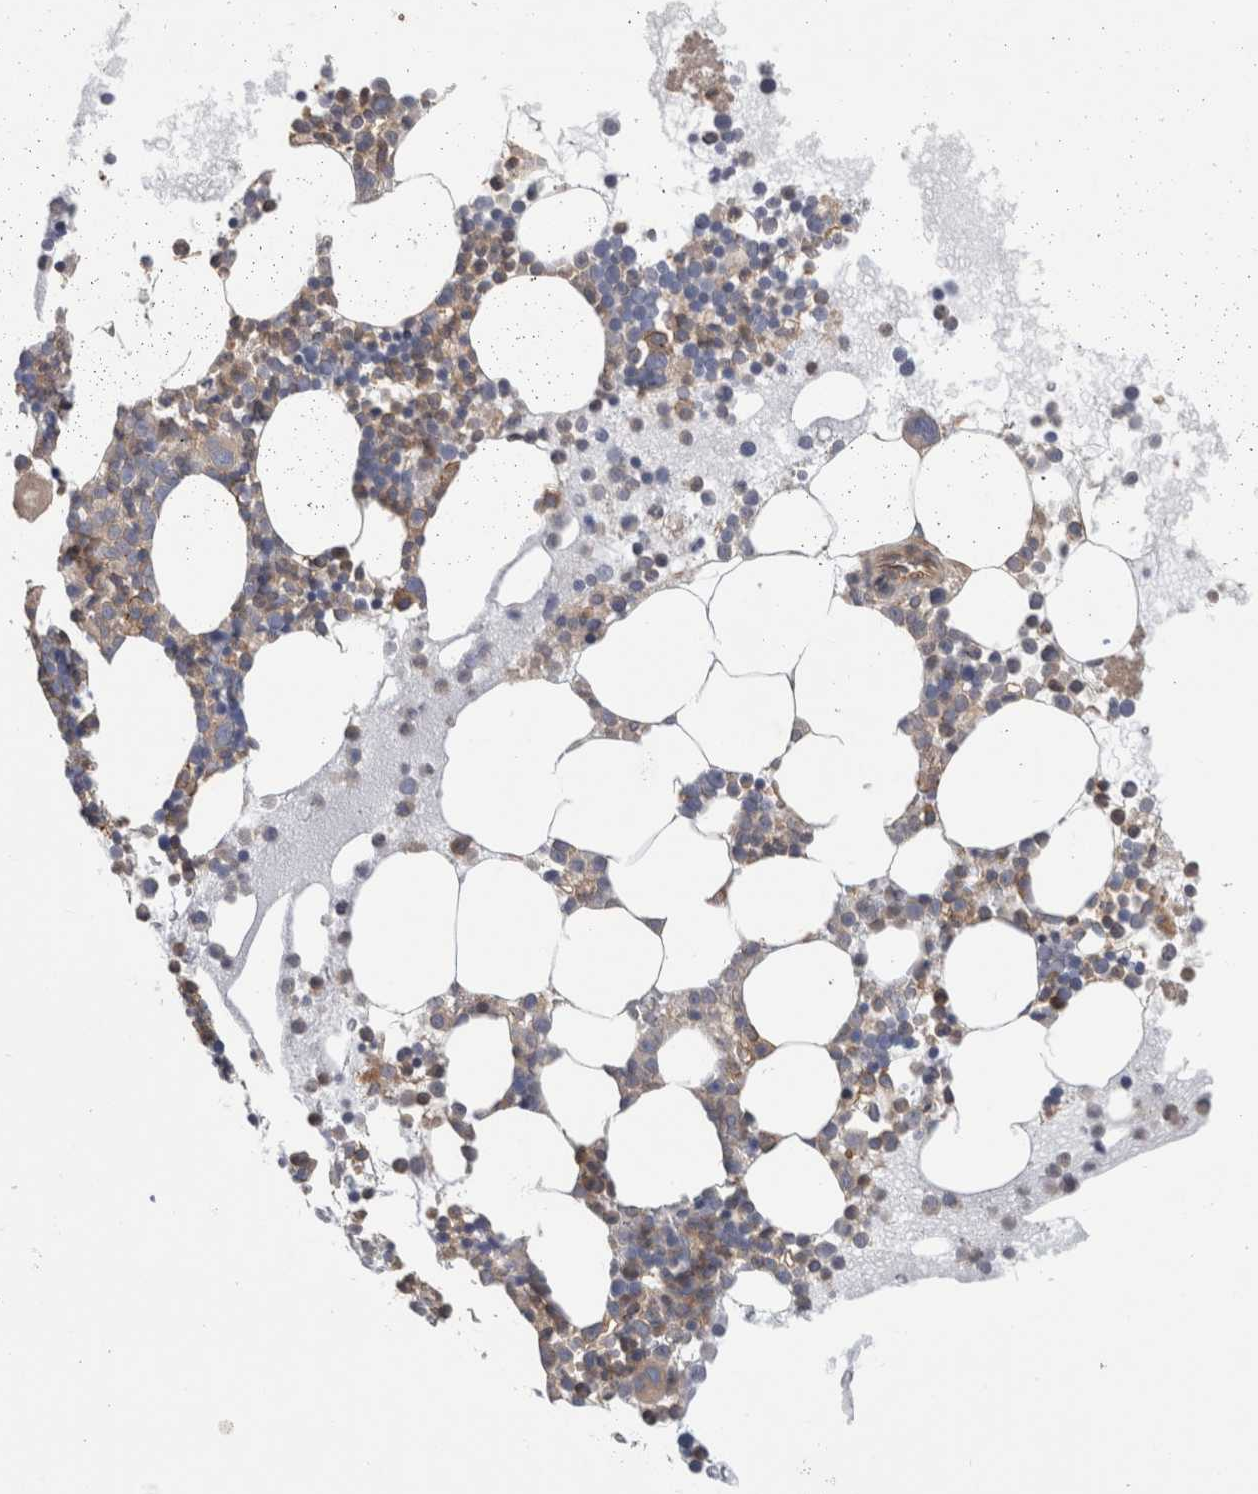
{"staining": {"intensity": "moderate", "quantity": "<25%", "location": "cytoplasmic/membranous"}, "tissue": "bone marrow", "cell_type": "Hematopoietic cells", "image_type": "normal", "snomed": [{"axis": "morphology", "description": "Normal tissue, NOS"}, {"axis": "morphology", "description": "Inflammation, NOS"}, {"axis": "topography", "description": "Bone marrow"}], "caption": "Hematopoietic cells exhibit low levels of moderate cytoplasmic/membranous staining in about <25% of cells in benign human bone marrow. (DAB (3,3'-diaminobenzidine) IHC with brightfield microscopy, high magnification).", "gene": "PARP6", "patient": {"sex": "female", "age": 45}}